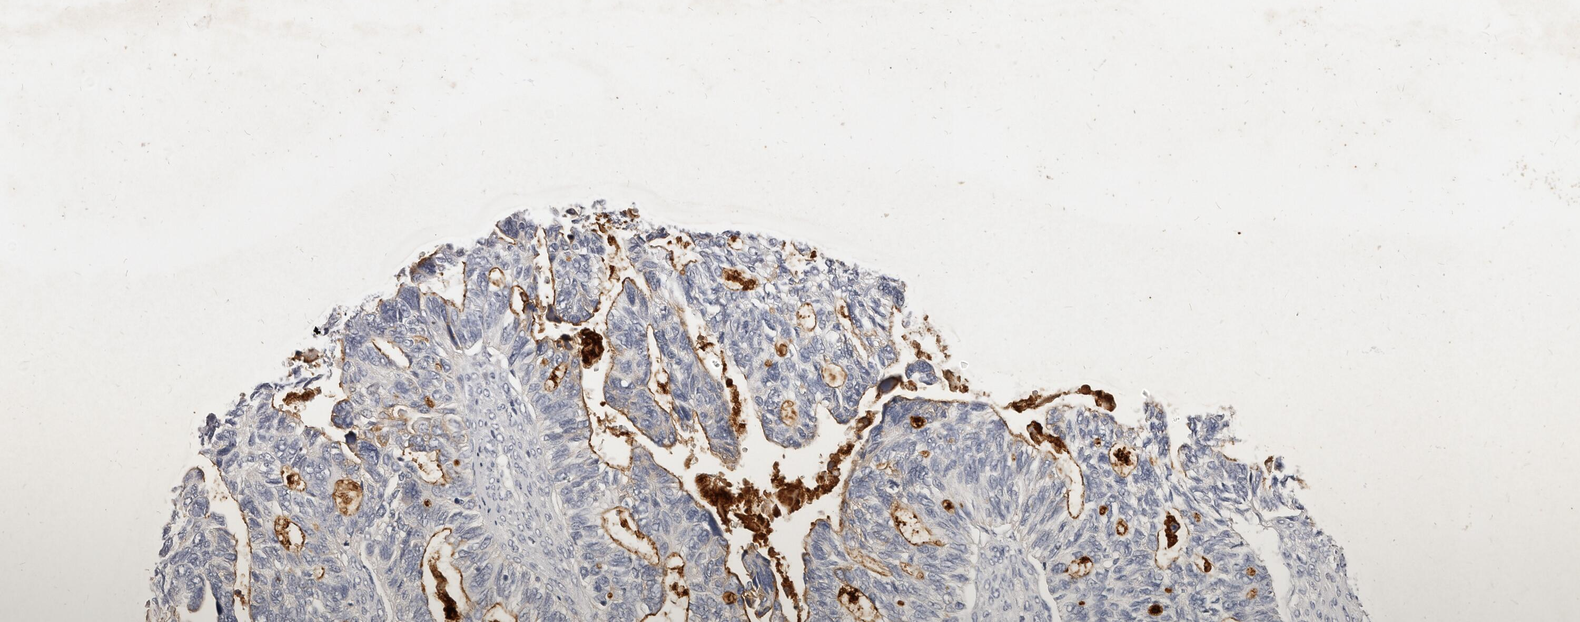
{"staining": {"intensity": "moderate", "quantity": ">75%", "location": "cytoplasmic/membranous"}, "tissue": "ovarian cancer", "cell_type": "Tumor cells", "image_type": "cancer", "snomed": [{"axis": "morphology", "description": "Cystadenocarcinoma, serous, NOS"}, {"axis": "topography", "description": "Ovary"}], "caption": "This is a histology image of IHC staining of ovarian cancer (serous cystadenocarcinoma), which shows moderate expression in the cytoplasmic/membranous of tumor cells.", "gene": "GPRC5C", "patient": {"sex": "female", "age": 79}}